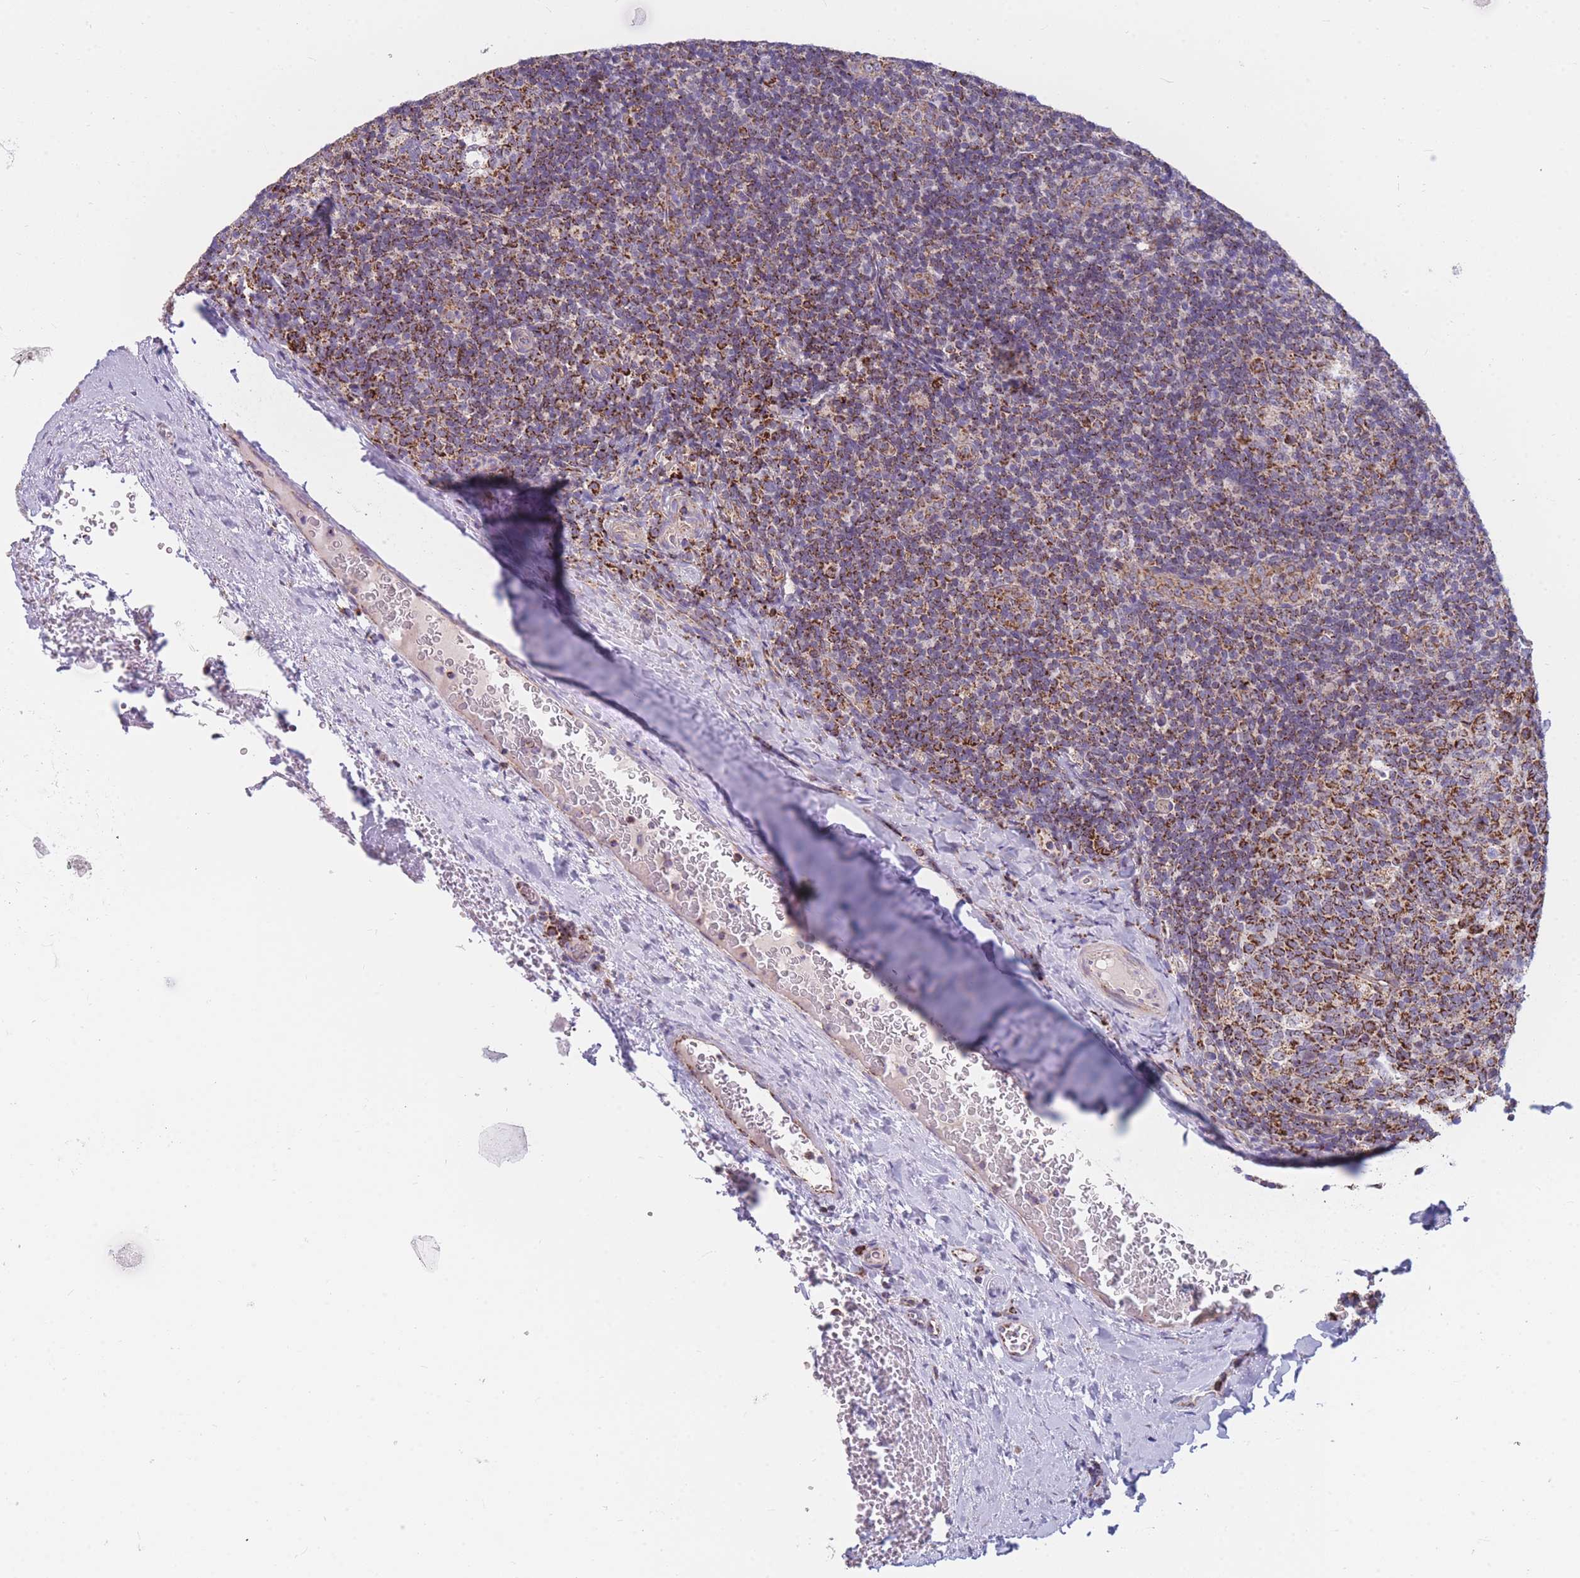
{"staining": {"intensity": "strong", "quantity": "25%-75%", "location": "cytoplasmic/membranous"}, "tissue": "tonsil", "cell_type": "Germinal center cells", "image_type": "normal", "snomed": [{"axis": "morphology", "description": "Normal tissue, NOS"}, {"axis": "topography", "description": "Tonsil"}], "caption": "Immunohistochemistry image of normal tonsil: human tonsil stained using immunohistochemistry (IHC) shows high levels of strong protein expression localized specifically in the cytoplasmic/membranous of germinal center cells, appearing as a cytoplasmic/membranous brown color.", "gene": "DDX49", "patient": {"sex": "male", "age": 17}}